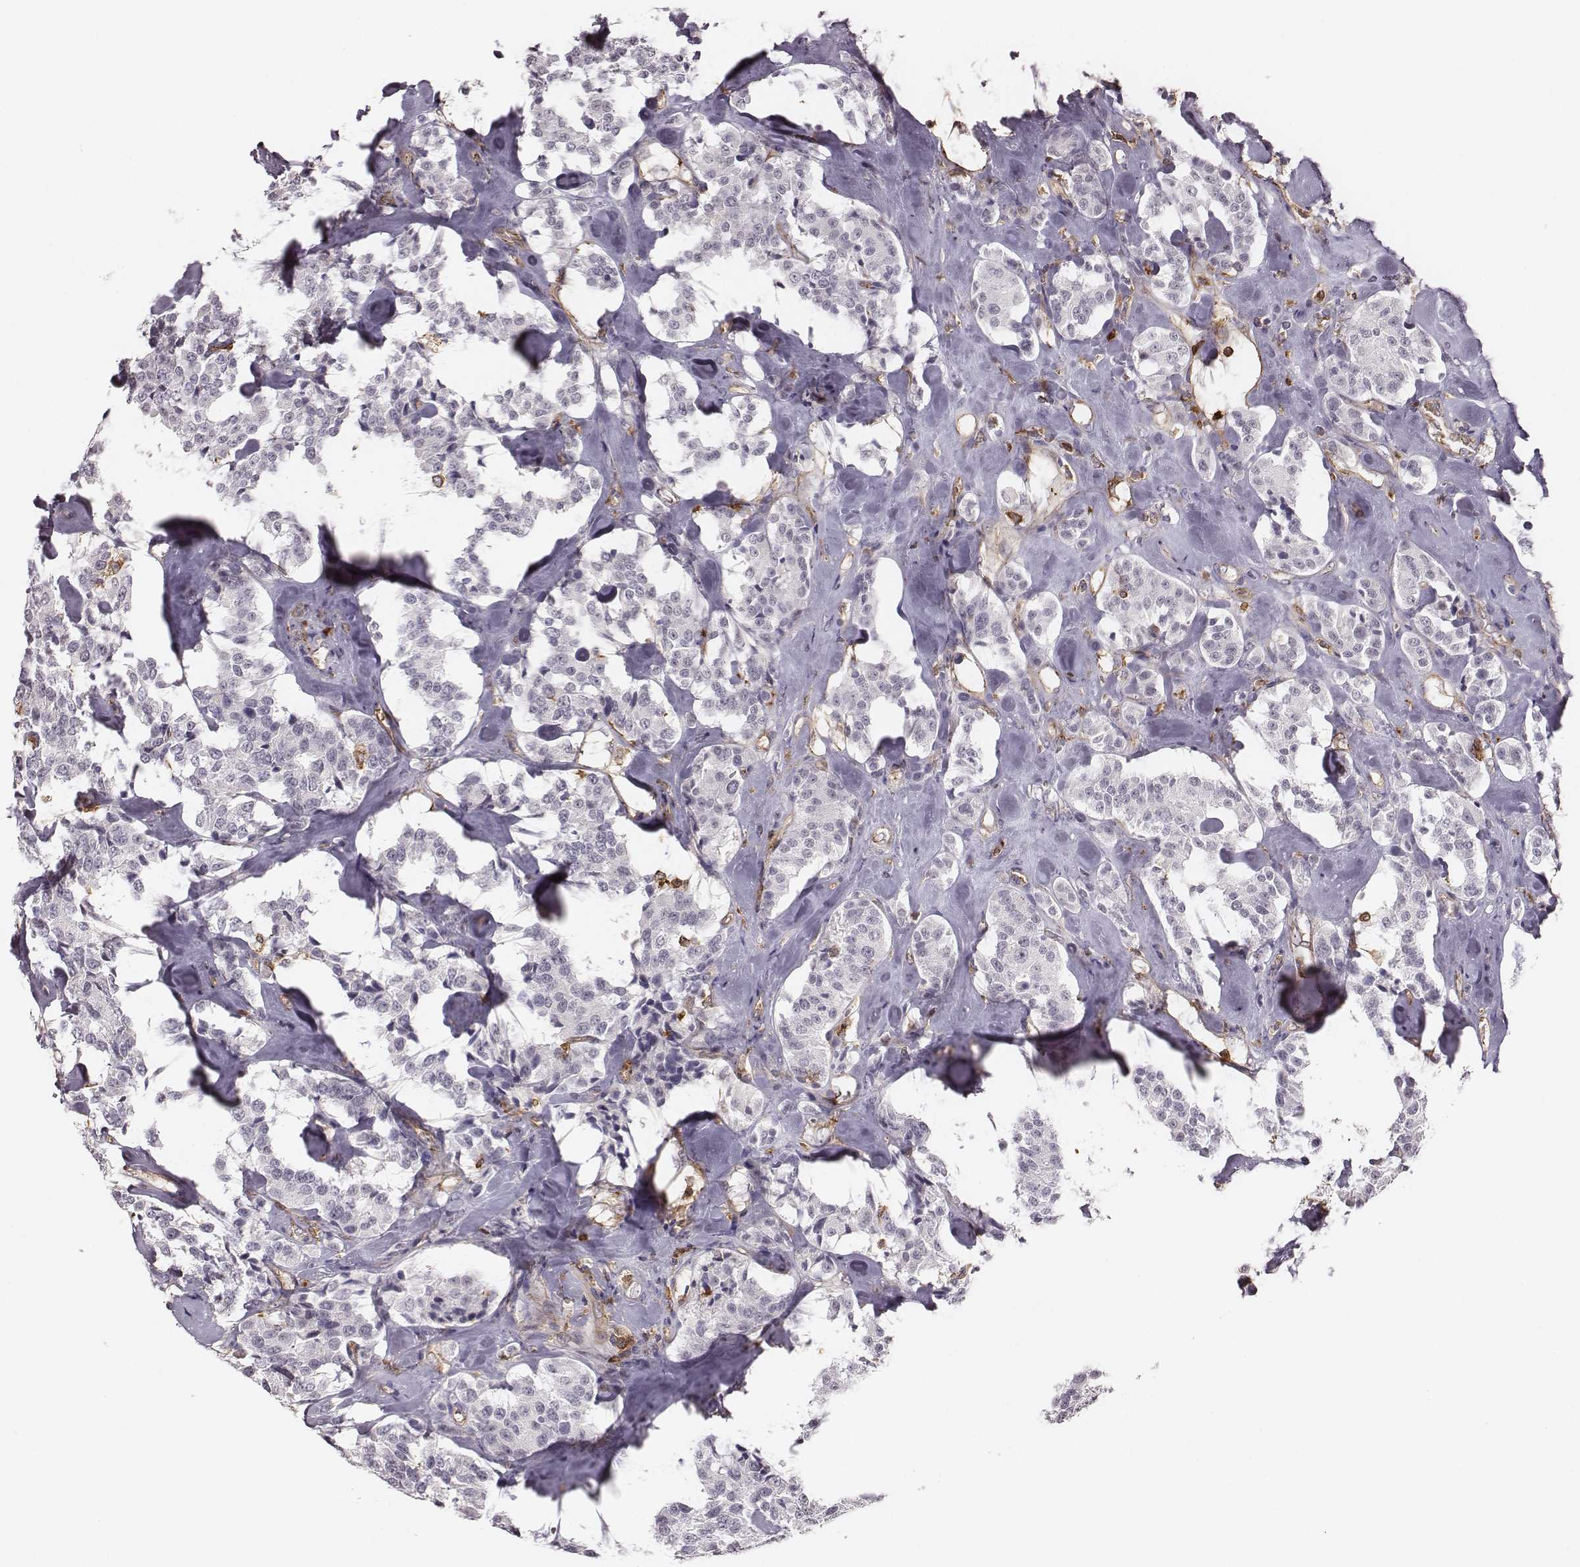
{"staining": {"intensity": "negative", "quantity": "none", "location": "none"}, "tissue": "carcinoid", "cell_type": "Tumor cells", "image_type": "cancer", "snomed": [{"axis": "morphology", "description": "Carcinoid, malignant, NOS"}, {"axis": "topography", "description": "Pancreas"}], "caption": "Carcinoid was stained to show a protein in brown. There is no significant expression in tumor cells.", "gene": "ZYX", "patient": {"sex": "male", "age": 41}}